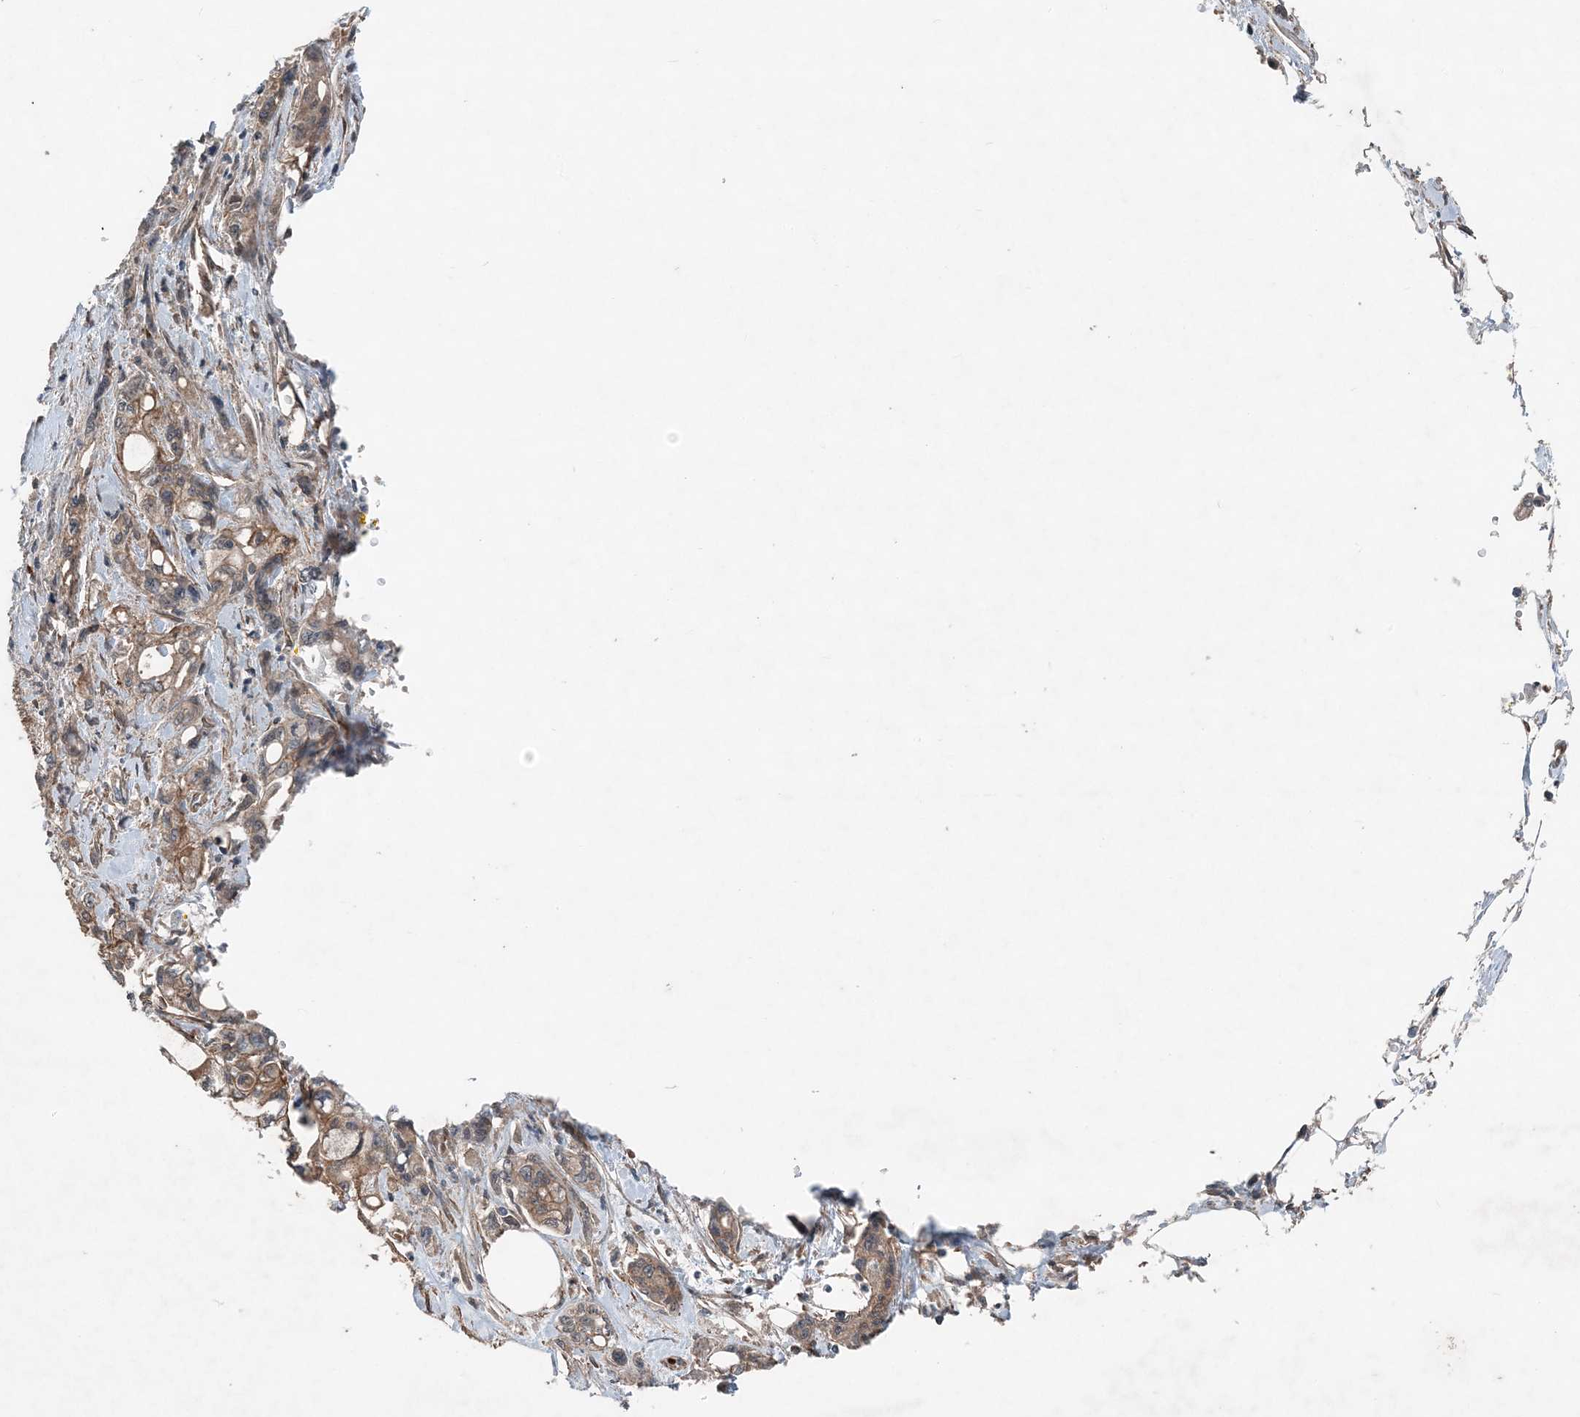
{"staining": {"intensity": "weak", "quantity": "25%-75%", "location": "cytoplasmic/membranous"}, "tissue": "pancreatic cancer", "cell_type": "Tumor cells", "image_type": "cancer", "snomed": [{"axis": "morphology", "description": "Adenocarcinoma, NOS"}, {"axis": "topography", "description": "Pancreas"}], "caption": "Immunohistochemical staining of human adenocarcinoma (pancreatic) exhibits weak cytoplasmic/membranous protein expression in about 25%-75% of tumor cells. The staining was performed using DAB (3,3'-diaminobenzidine) to visualize the protein expression in brown, while the nuclei were stained in blue with hematoxylin (Magnification: 20x).", "gene": "SMPD3", "patient": {"sex": "male", "age": 70}}